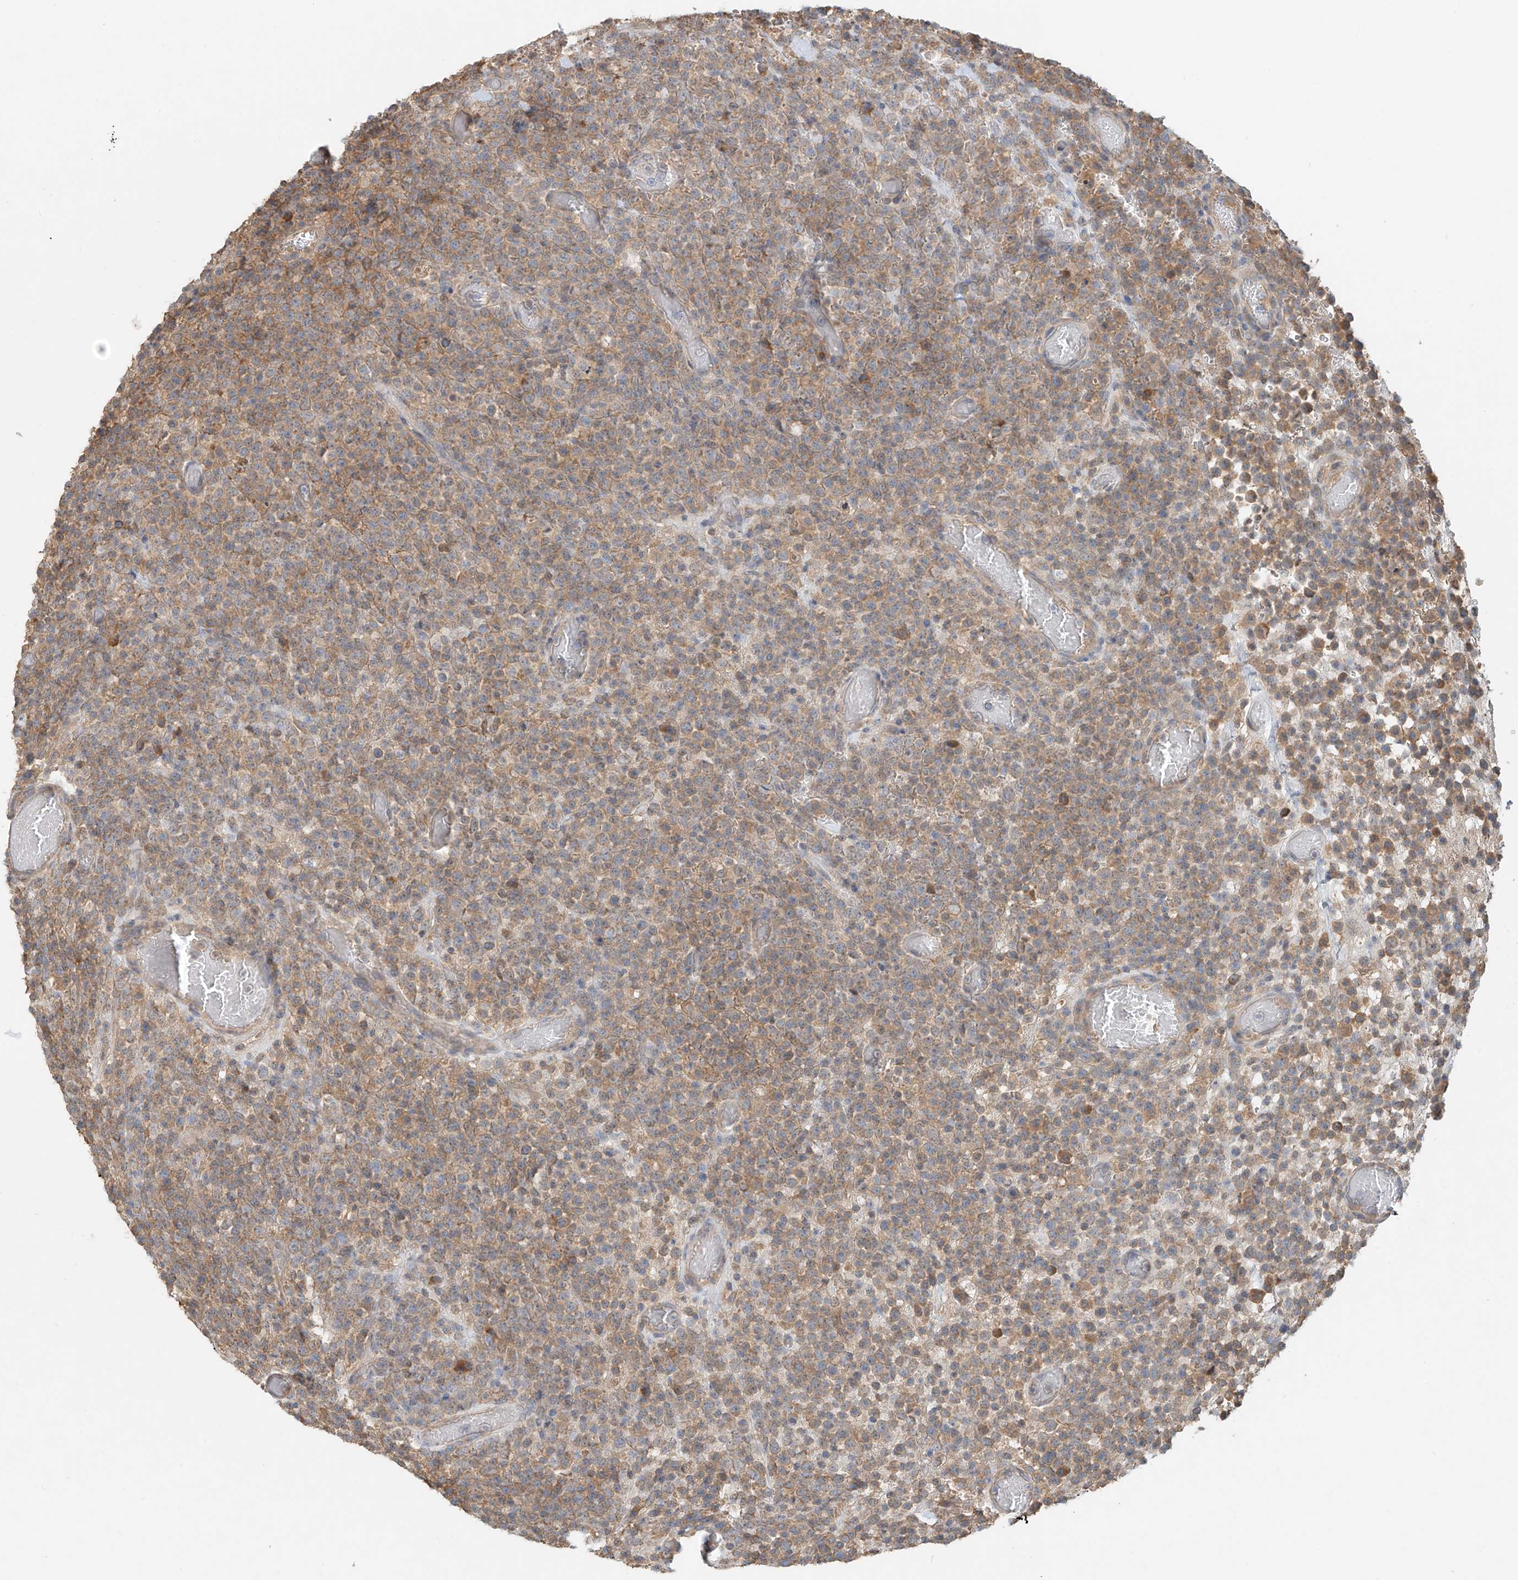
{"staining": {"intensity": "moderate", "quantity": ">75%", "location": "cytoplasmic/membranous"}, "tissue": "lymphoma", "cell_type": "Tumor cells", "image_type": "cancer", "snomed": [{"axis": "morphology", "description": "Malignant lymphoma, non-Hodgkin's type, High grade"}, {"axis": "topography", "description": "Colon"}], "caption": "High-grade malignant lymphoma, non-Hodgkin's type was stained to show a protein in brown. There is medium levels of moderate cytoplasmic/membranous staining in about >75% of tumor cells.", "gene": "GNB1L", "patient": {"sex": "female", "age": 53}}